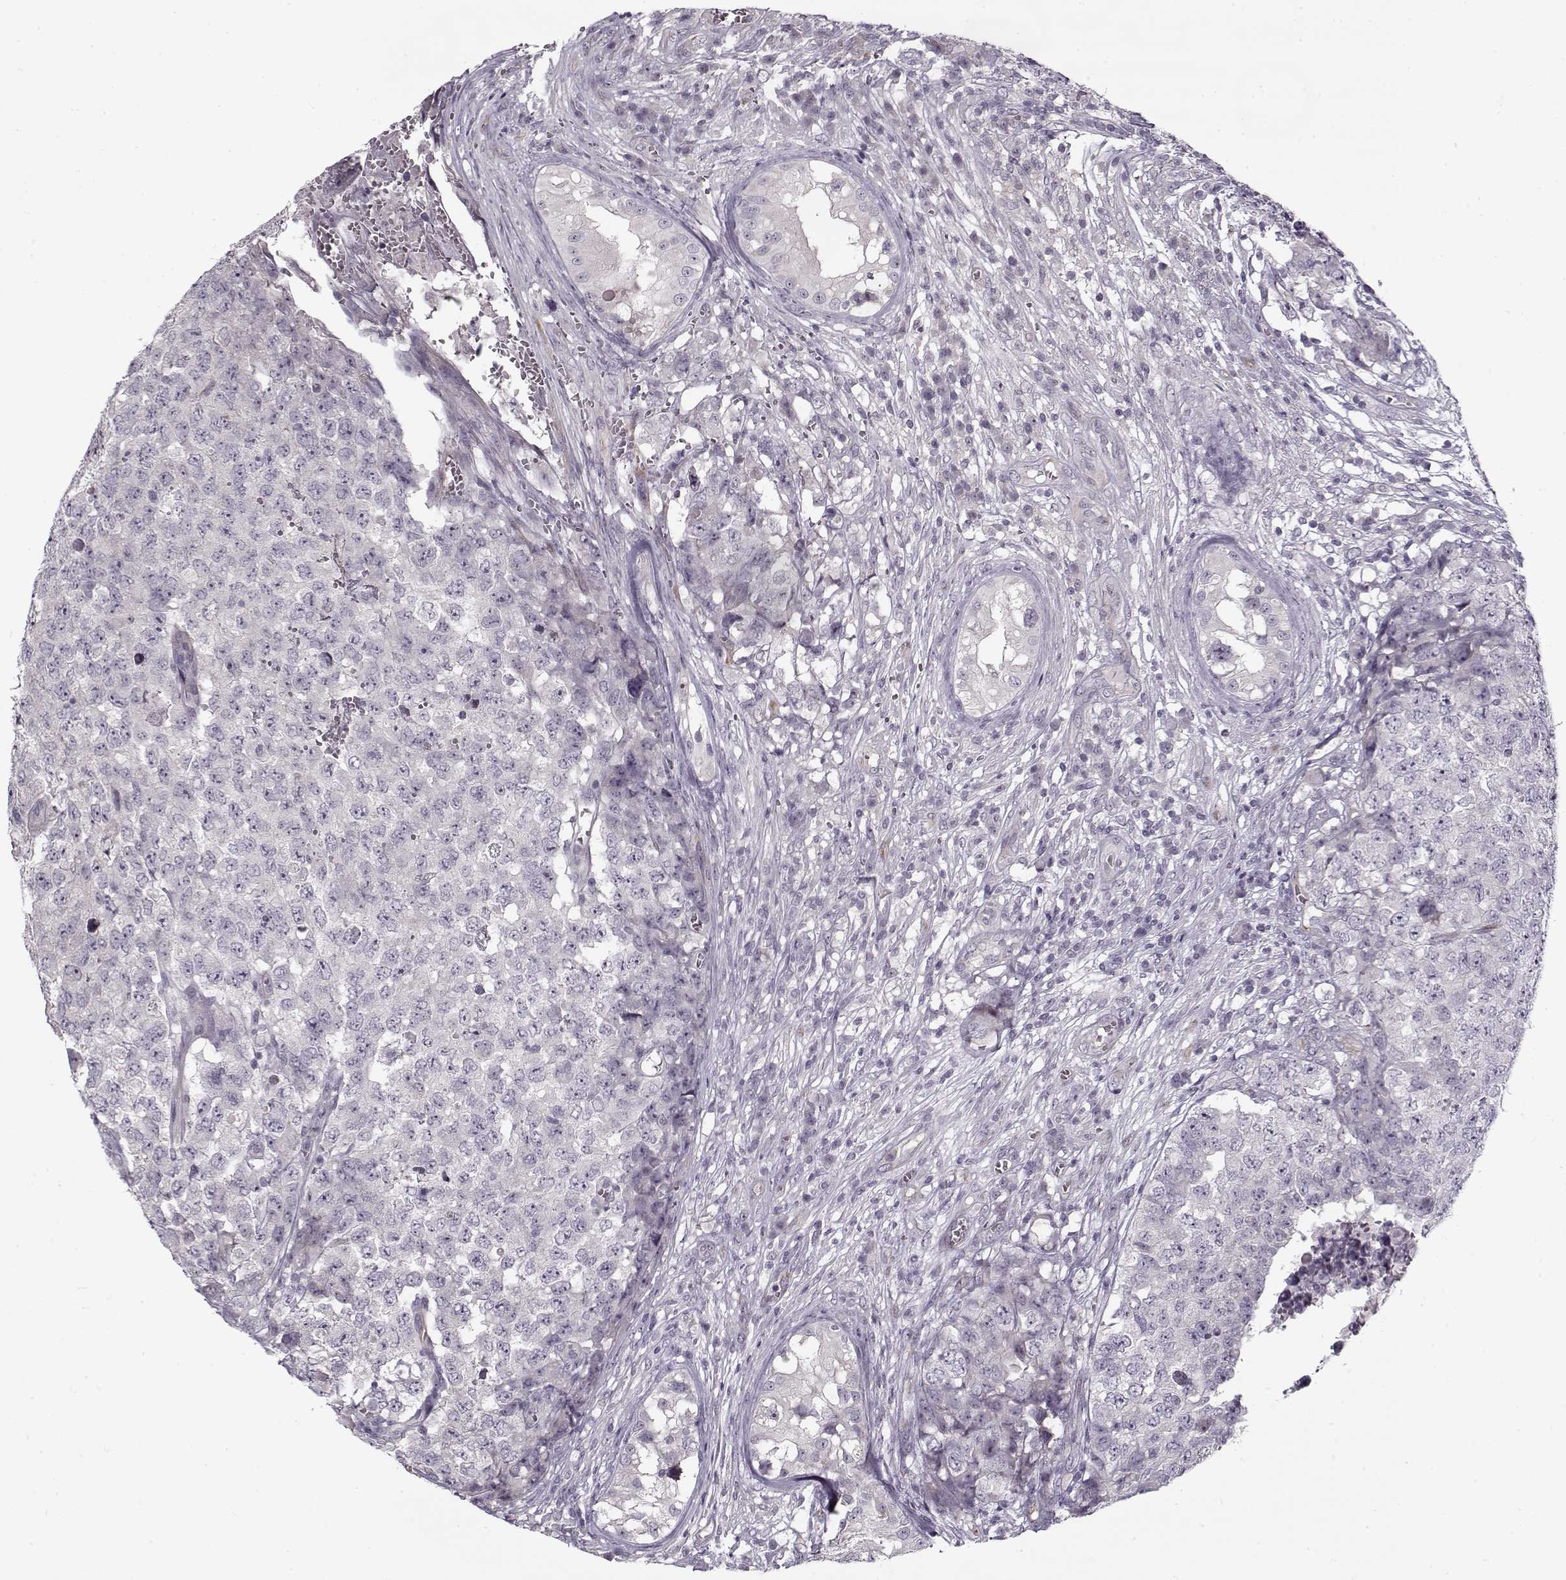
{"staining": {"intensity": "negative", "quantity": "none", "location": "none"}, "tissue": "testis cancer", "cell_type": "Tumor cells", "image_type": "cancer", "snomed": [{"axis": "morphology", "description": "Carcinoma, Embryonal, NOS"}, {"axis": "topography", "description": "Testis"}], "caption": "A histopathology image of testis cancer (embryonal carcinoma) stained for a protein reveals no brown staining in tumor cells.", "gene": "PNMT", "patient": {"sex": "male", "age": 23}}